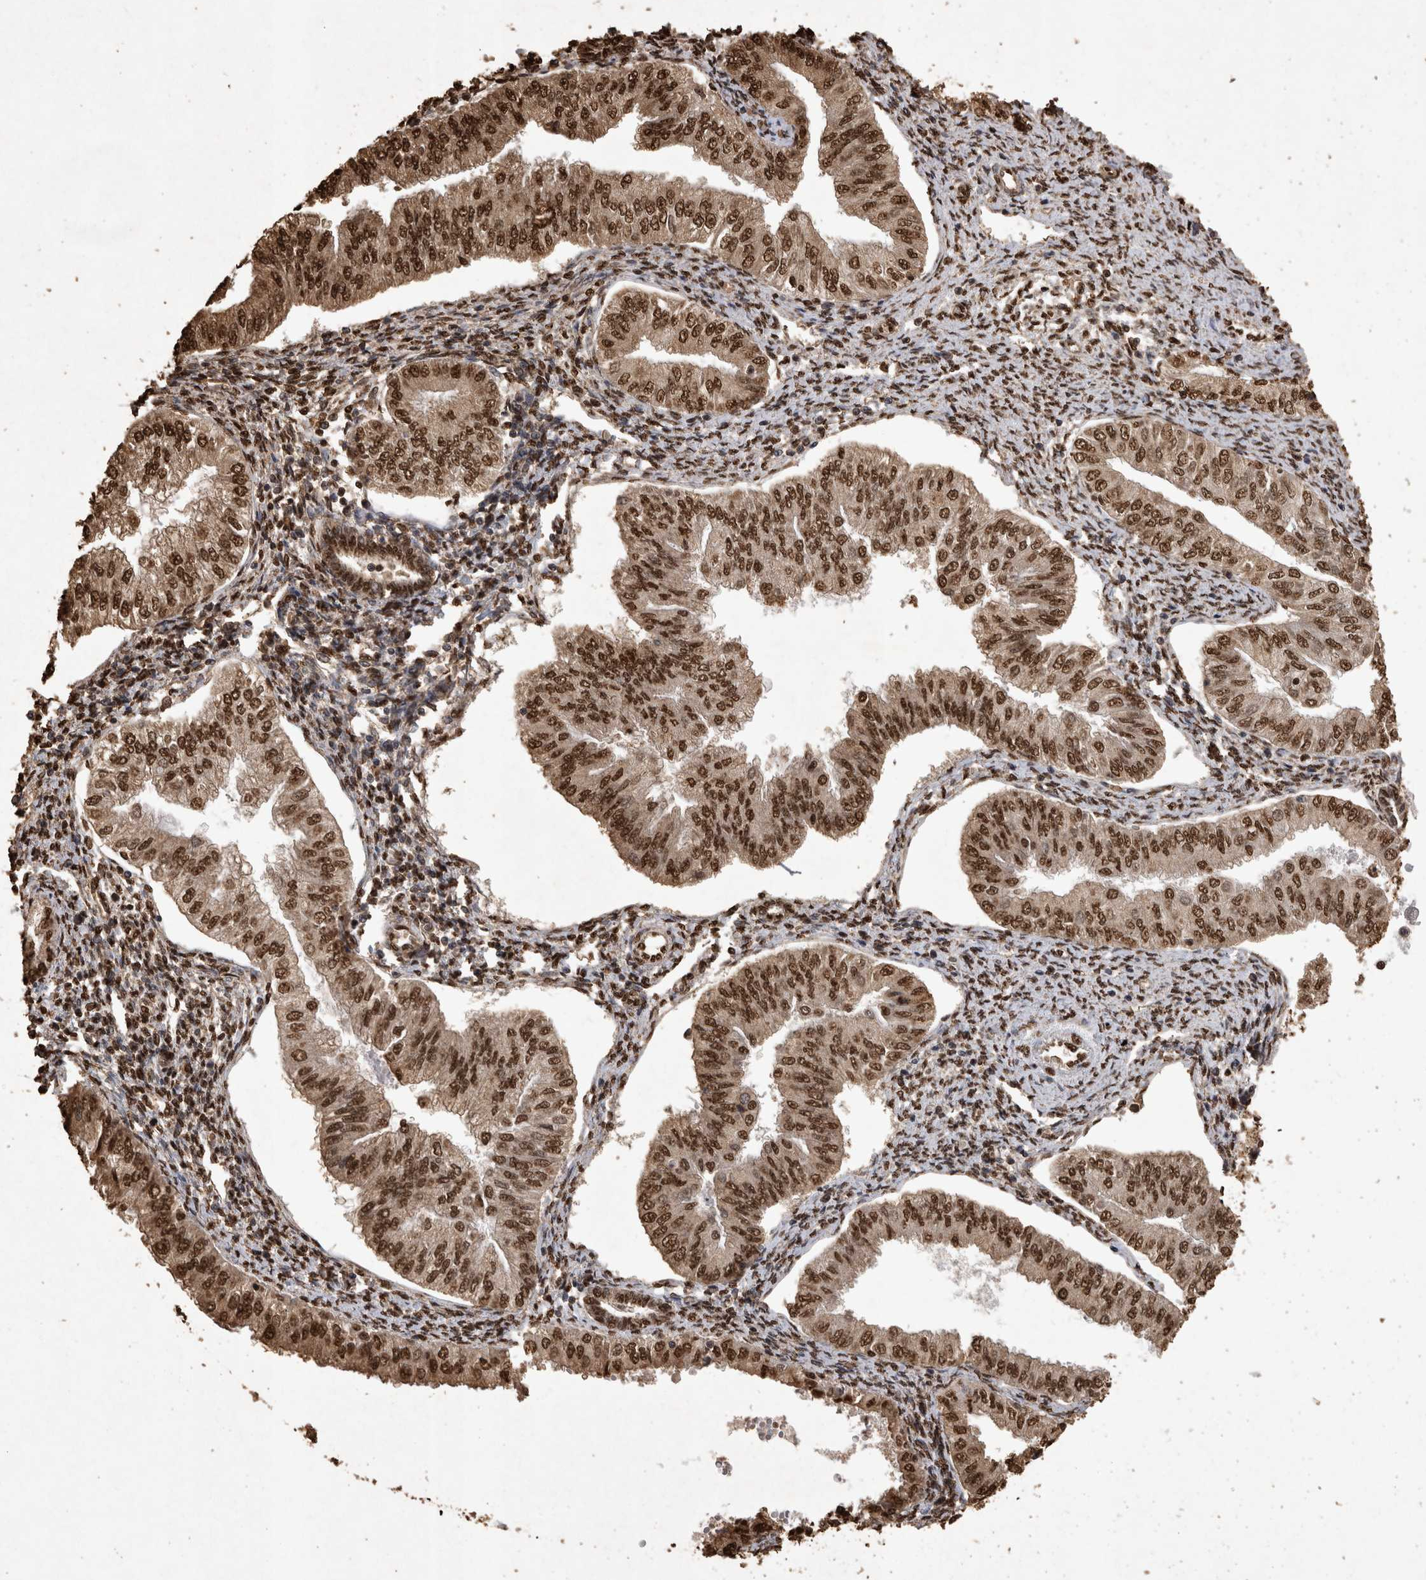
{"staining": {"intensity": "strong", "quantity": ">75%", "location": "cytoplasmic/membranous,nuclear"}, "tissue": "endometrial cancer", "cell_type": "Tumor cells", "image_type": "cancer", "snomed": [{"axis": "morphology", "description": "Normal tissue, NOS"}, {"axis": "morphology", "description": "Adenocarcinoma, NOS"}, {"axis": "topography", "description": "Endometrium"}], "caption": "Endometrial cancer tissue shows strong cytoplasmic/membranous and nuclear positivity in about >75% of tumor cells (Stains: DAB in brown, nuclei in blue, Microscopy: brightfield microscopy at high magnification).", "gene": "OAS2", "patient": {"sex": "female", "age": 53}}